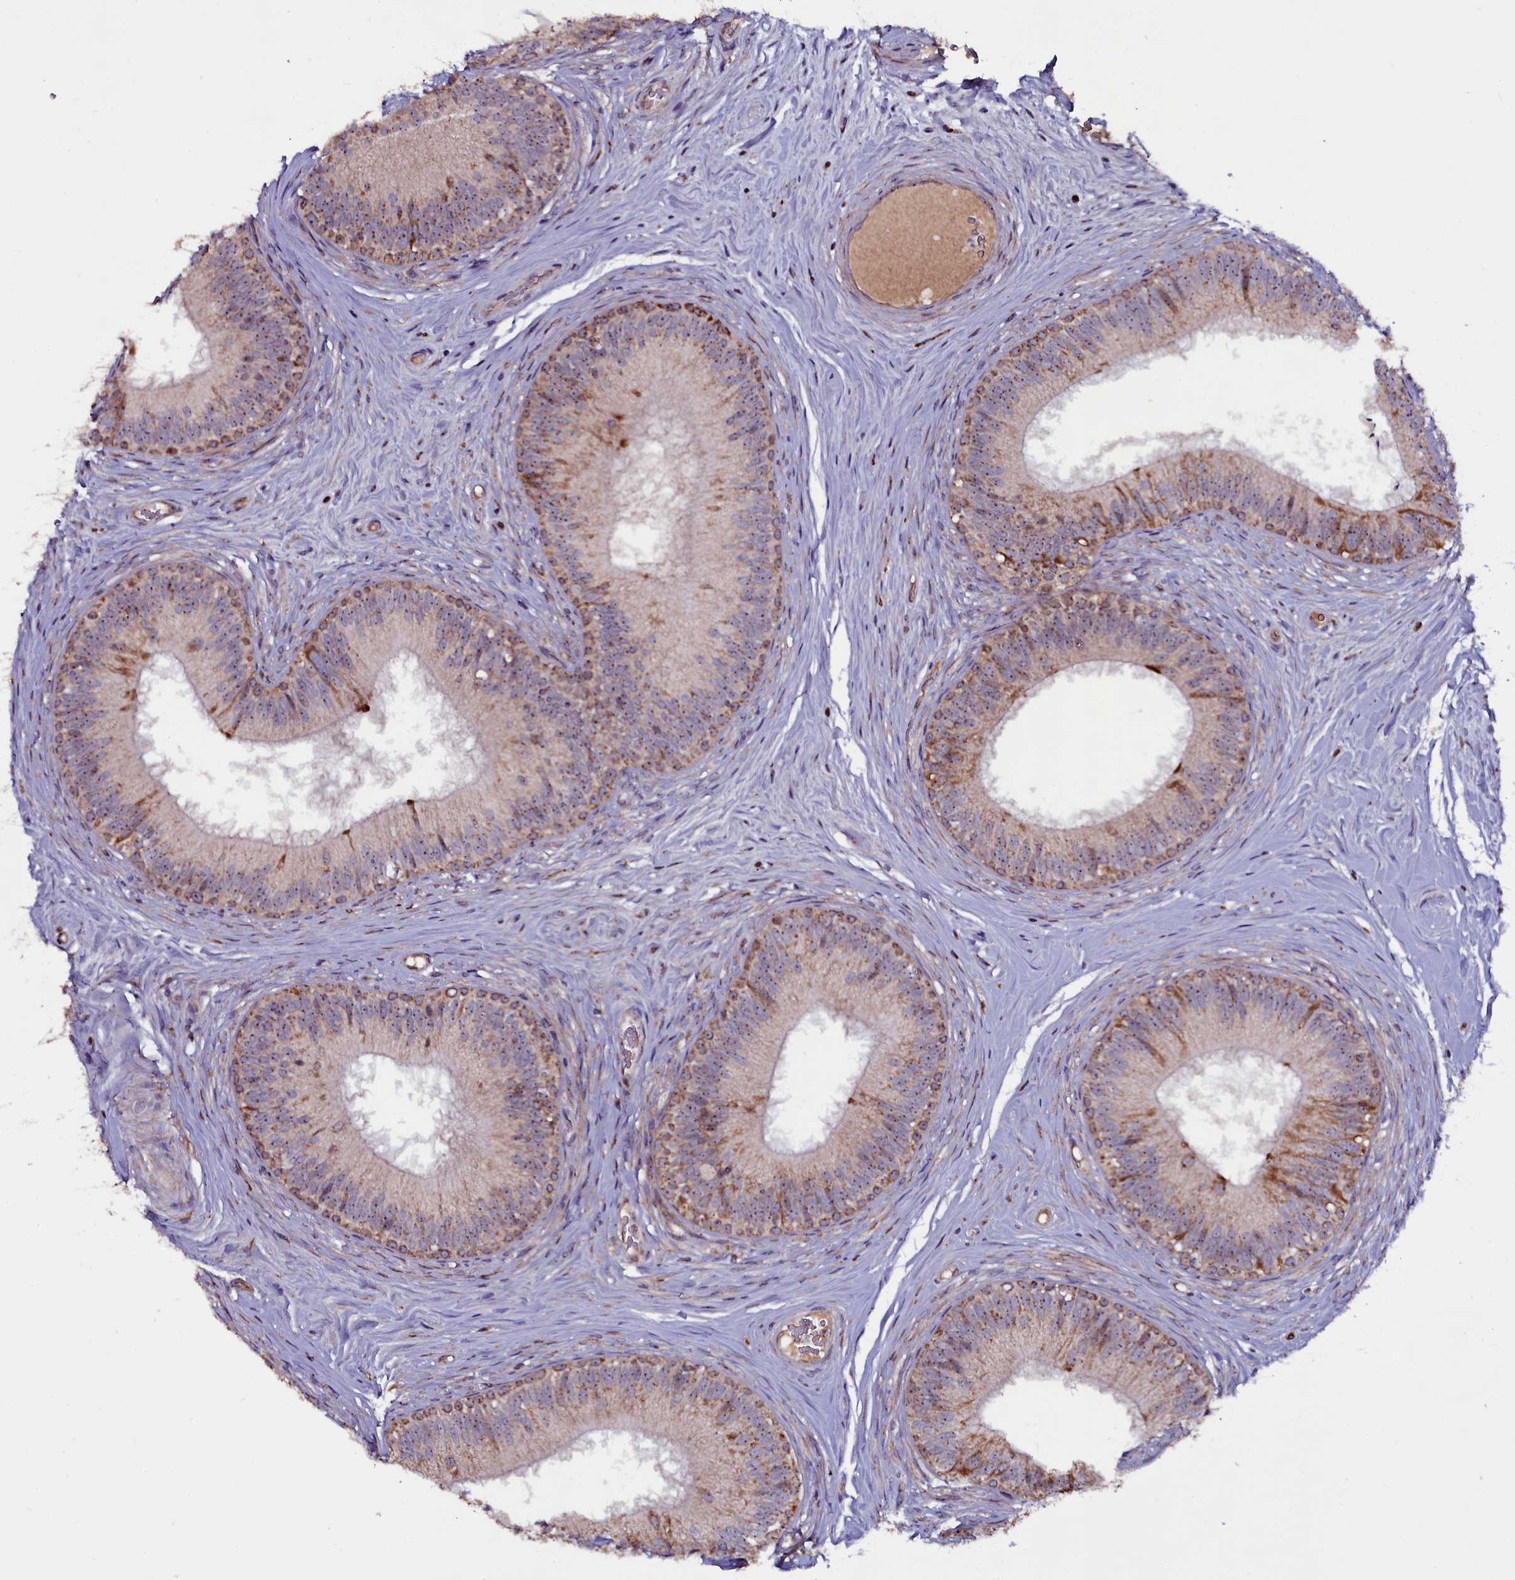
{"staining": {"intensity": "moderate", "quantity": ">75%", "location": "cytoplasmic/membranous,nuclear"}, "tissue": "epididymis", "cell_type": "Glandular cells", "image_type": "normal", "snomed": [{"axis": "morphology", "description": "Normal tissue, NOS"}, {"axis": "topography", "description": "Epididymis"}], "caption": "Immunohistochemical staining of benign human epididymis shows >75% levels of moderate cytoplasmic/membranous,nuclear protein staining in approximately >75% of glandular cells. (Stains: DAB (3,3'-diaminobenzidine) in brown, nuclei in blue, Microscopy: brightfield microscopy at high magnification).", "gene": "NAA80", "patient": {"sex": "male", "age": 33}}